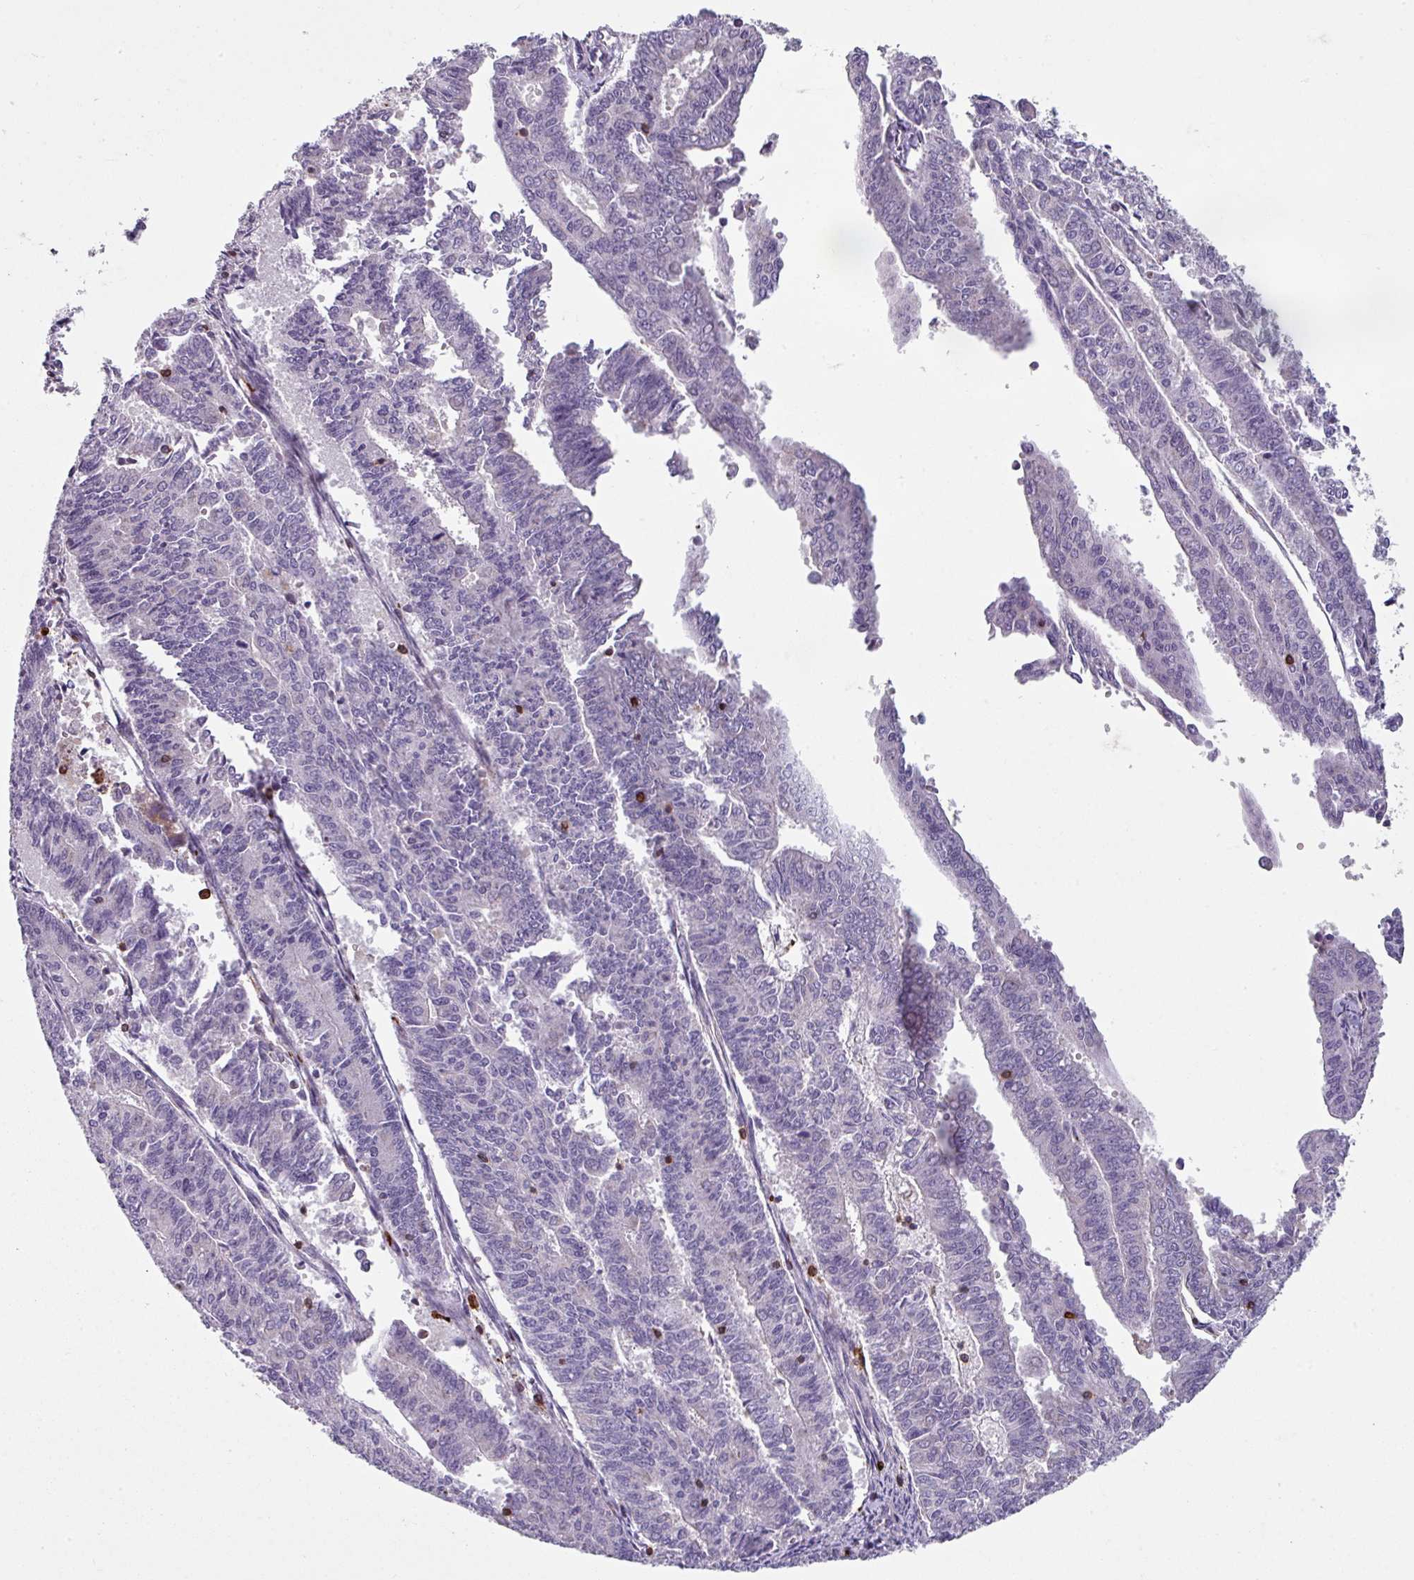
{"staining": {"intensity": "negative", "quantity": "none", "location": "none"}, "tissue": "endometrial cancer", "cell_type": "Tumor cells", "image_type": "cancer", "snomed": [{"axis": "morphology", "description": "Adenocarcinoma, NOS"}, {"axis": "topography", "description": "Endometrium"}], "caption": "This is an IHC photomicrograph of endometrial cancer. There is no expression in tumor cells.", "gene": "NEDD9", "patient": {"sex": "female", "age": 59}}